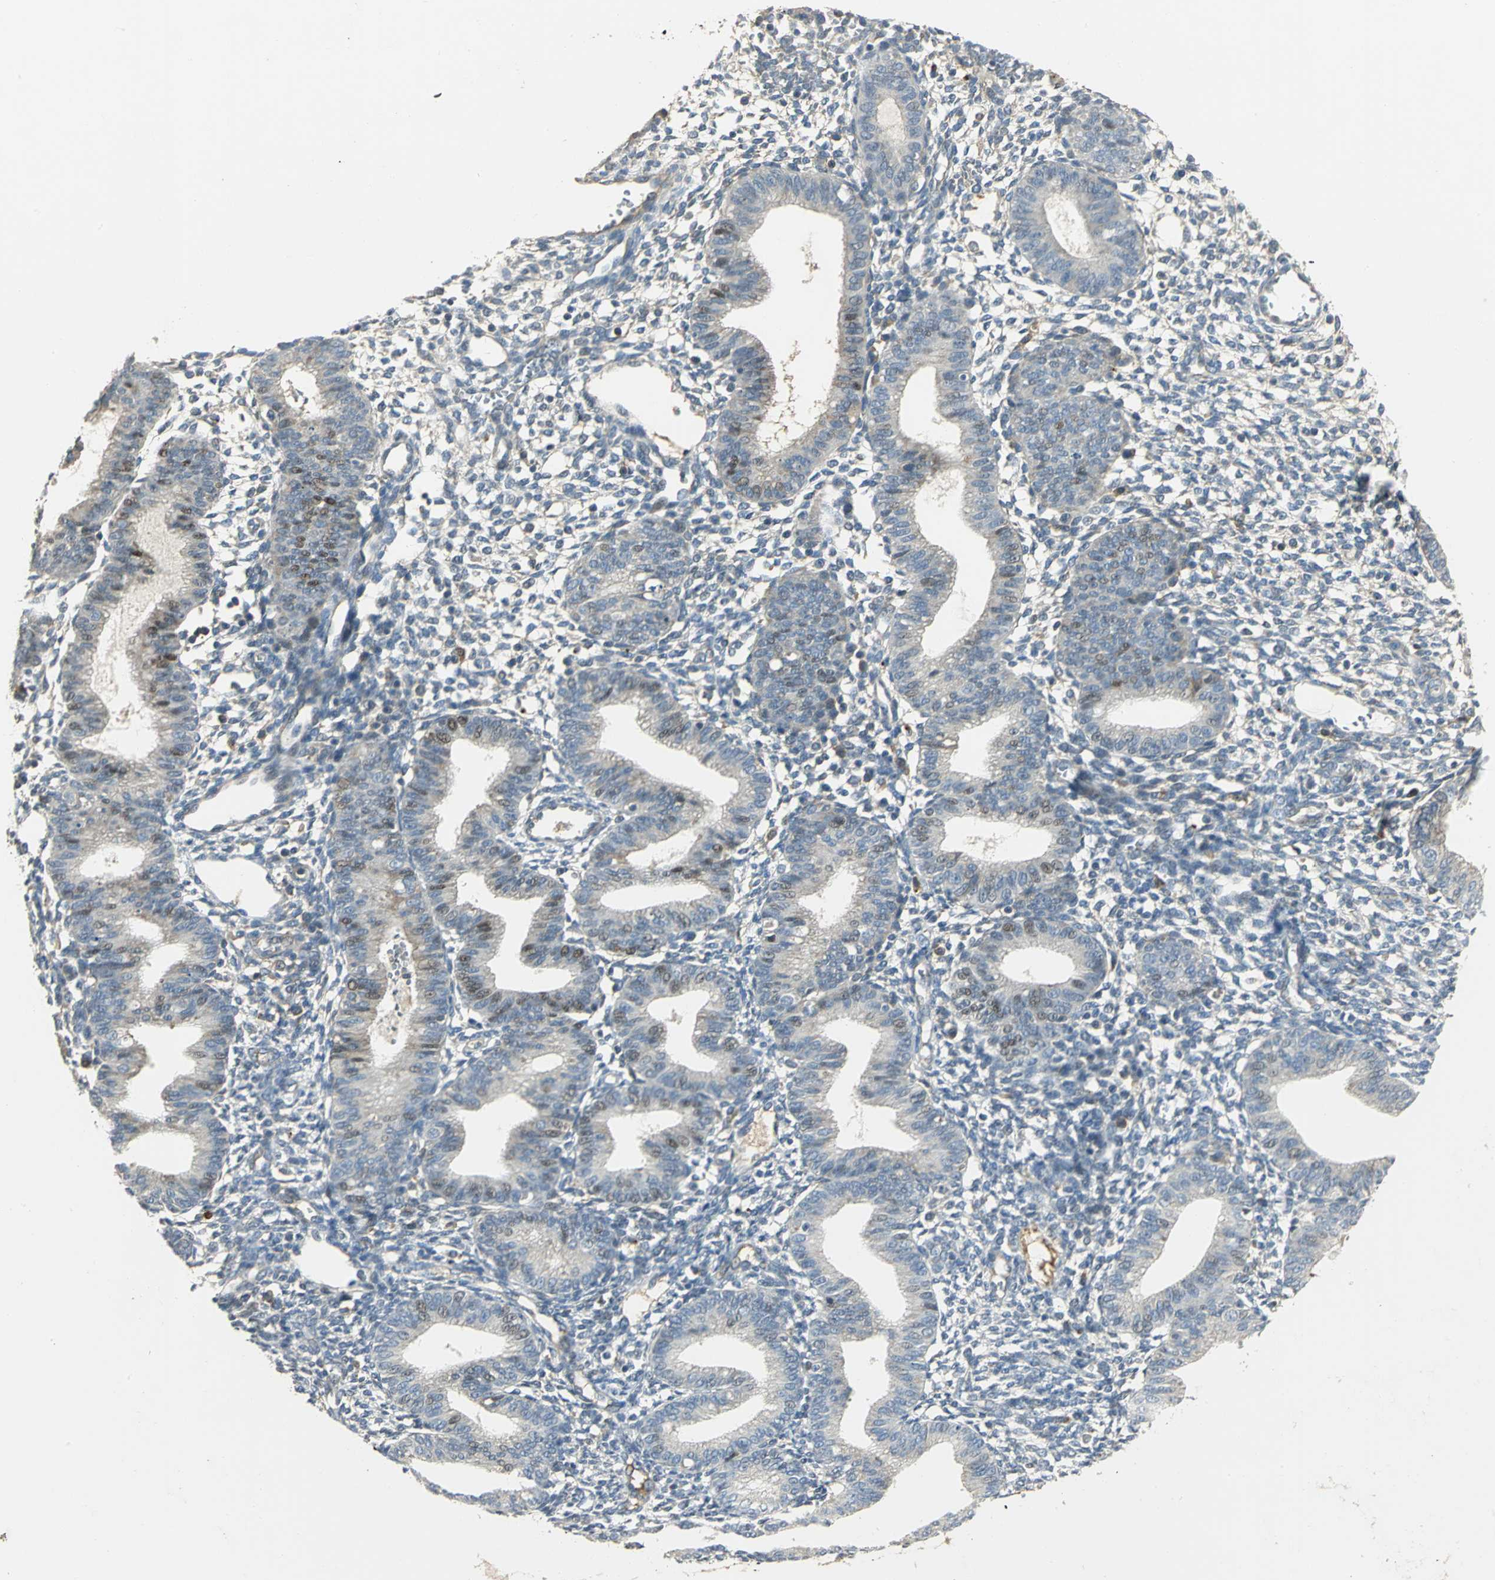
{"staining": {"intensity": "weak", "quantity": "<25%", "location": "cytoplasmic/membranous"}, "tissue": "endometrium", "cell_type": "Cells in endometrial stroma", "image_type": "normal", "snomed": [{"axis": "morphology", "description": "Normal tissue, NOS"}, {"axis": "topography", "description": "Endometrium"}], "caption": "Immunohistochemistry micrograph of unremarkable endometrium stained for a protein (brown), which displays no positivity in cells in endometrial stroma. Nuclei are stained in blue.", "gene": "PROC", "patient": {"sex": "female", "age": 61}}